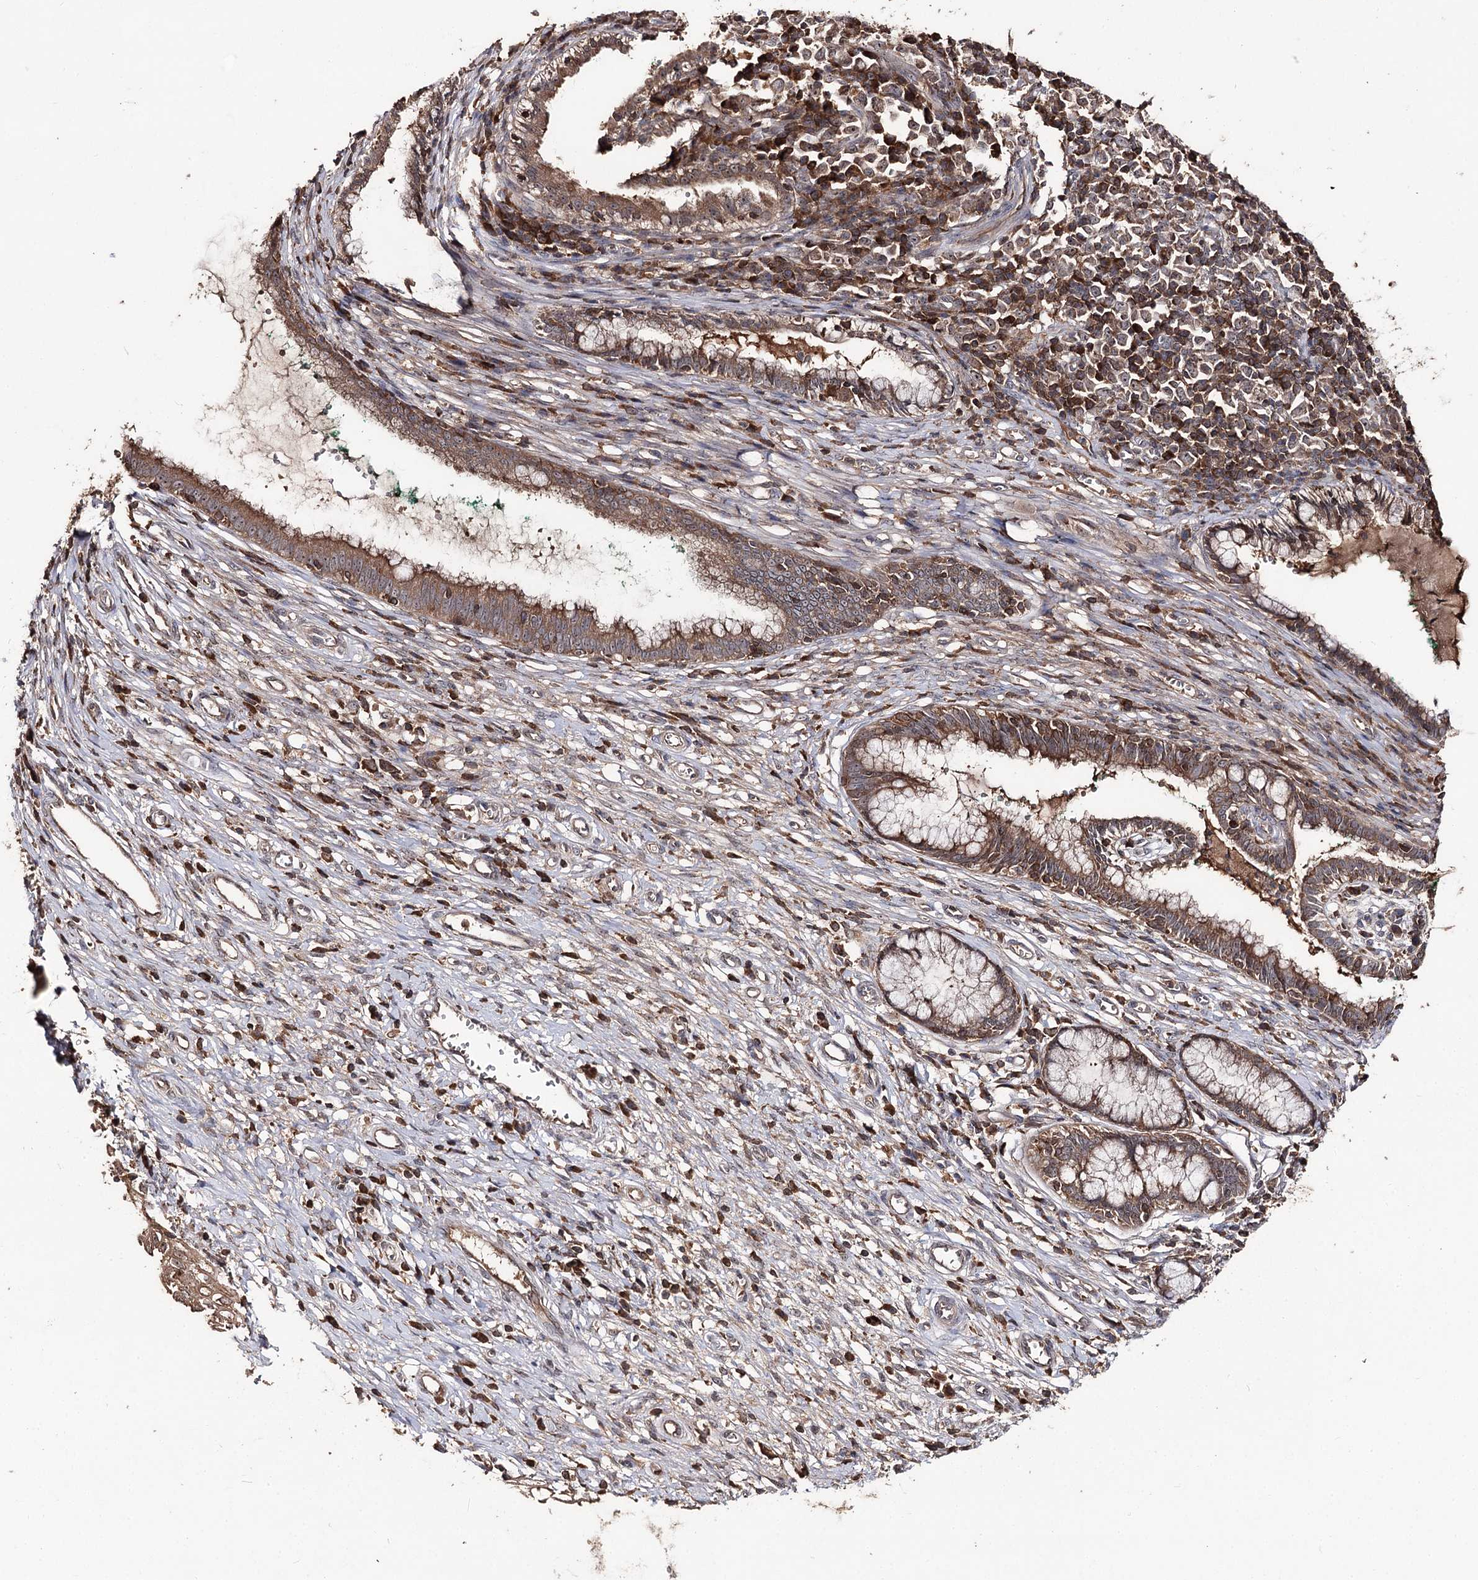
{"staining": {"intensity": "moderate", "quantity": "25%-75%", "location": "cytoplasmic/membranous"}, "tissue": "cervix", "cell_type": "Glandular cells", "image_type": "normal", "snomed": [{"axis": "morphology", "description": "Normal tissue, NOS"}, {"axis": "morphology", "description": "Adenocarcinoma, NOS"}, {"axis": "topography", "description": "Cervix"}], "caption": "There is medium levels of moderate cytoplasmic/membranous positivity in glandular cells of benign cervix, as demonstrated by immunohistochemical staining (brown color).", "gene": "FAM53B", "patient": {"sex": "female", "age": 29}}